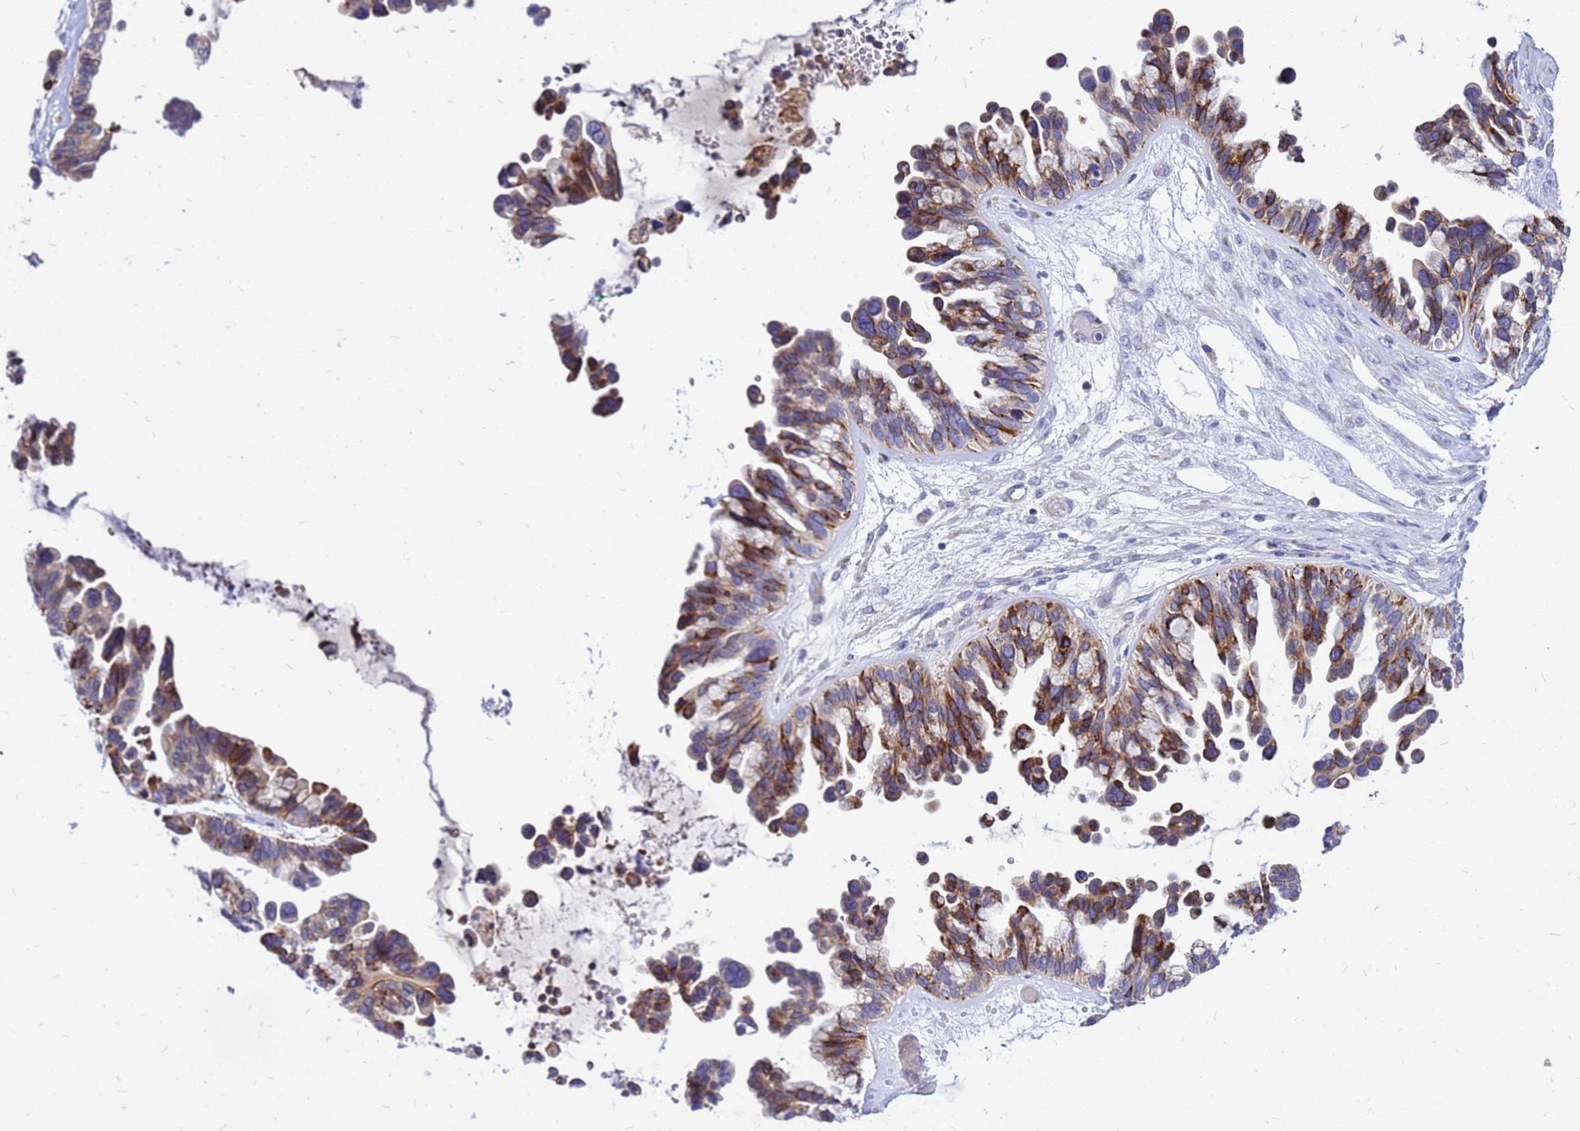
{"staining": {"intensity": "strong", "quantity": ">75%", "location": "cytoplasmic/membranous"}, "tissue": "ovarian cancer", "cell_type": "Tumor cells", "image_type": "cancer", "snomed": [{"axis": "morphology", "description": "Cystadenocarcinoma, serous, NOS"}, {"axis": "topography", "description": "Ovary"}], "caption": "DAB (3,3'-diaminobenzidine) immunohistochemical staining of serous cystadenocarcinoma (ovarian) demonstrates strong cytoplasmic/membranous protein positivity in about >75% of tumor cells. (Brightfield microscopy of DAB IHC at high magnification).", "gene": "FHIP1A", "patient": {"sex": "female", "age": 56}}